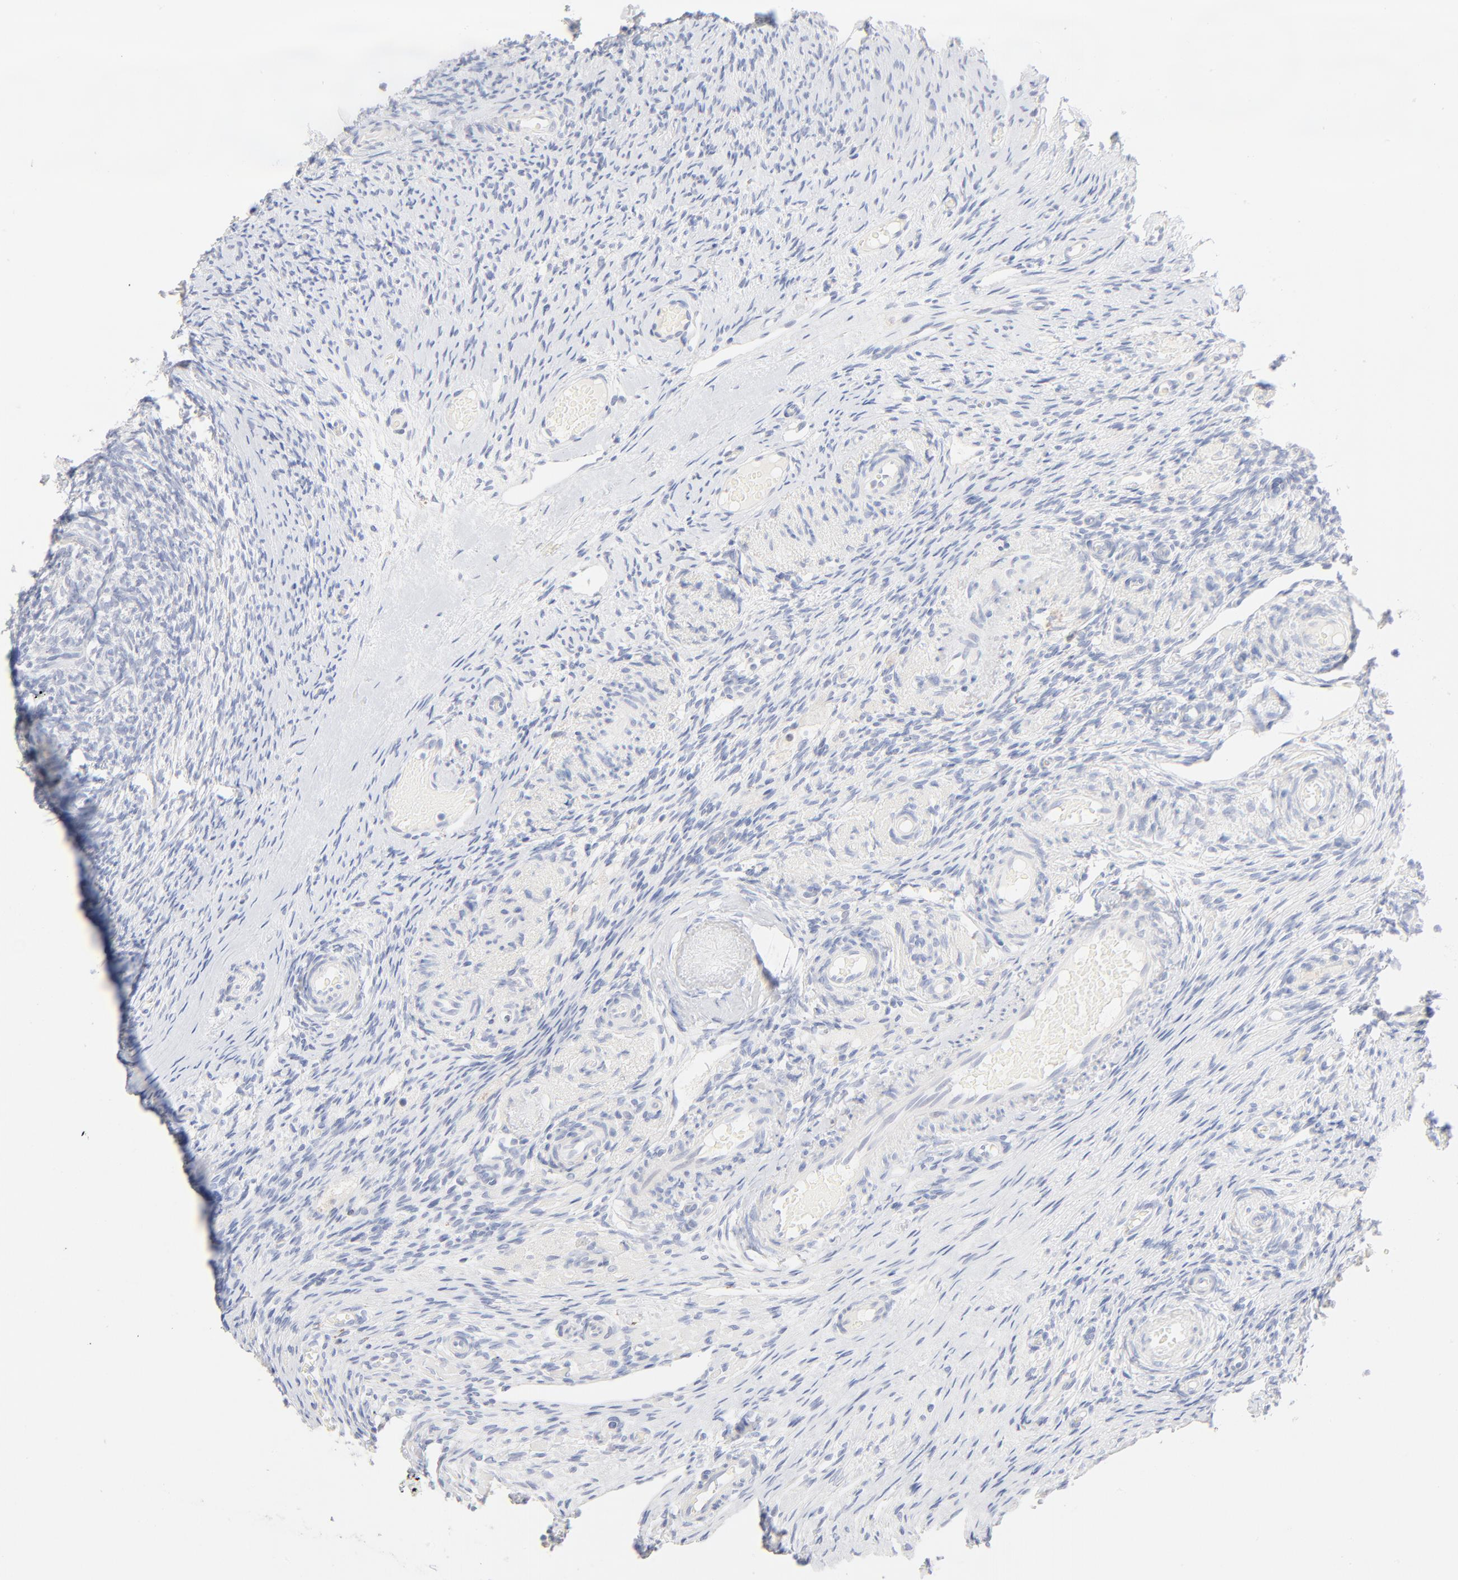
{"staining": {"intensity": "negative", "quantity": "none", "location": "none"}, "tissue": "ovary", "cell_type": "Follicle cells", "image_type": "normal", "snomed": [{"axis": "morphology", "description": "Normal tissue, NOS"}, {"axis": "topography", "description": "Ovary"}], "caption": "Image shows no significant protein staining in follicle cells of normal ovary. (DAB (3,3'-diaminobenzidine) immunohistochemistry (IHC) visualized using brightfield microscopy, high magnification).", "gene": "ONECUT1", "patient": {"sex": "female", "age": 60}}